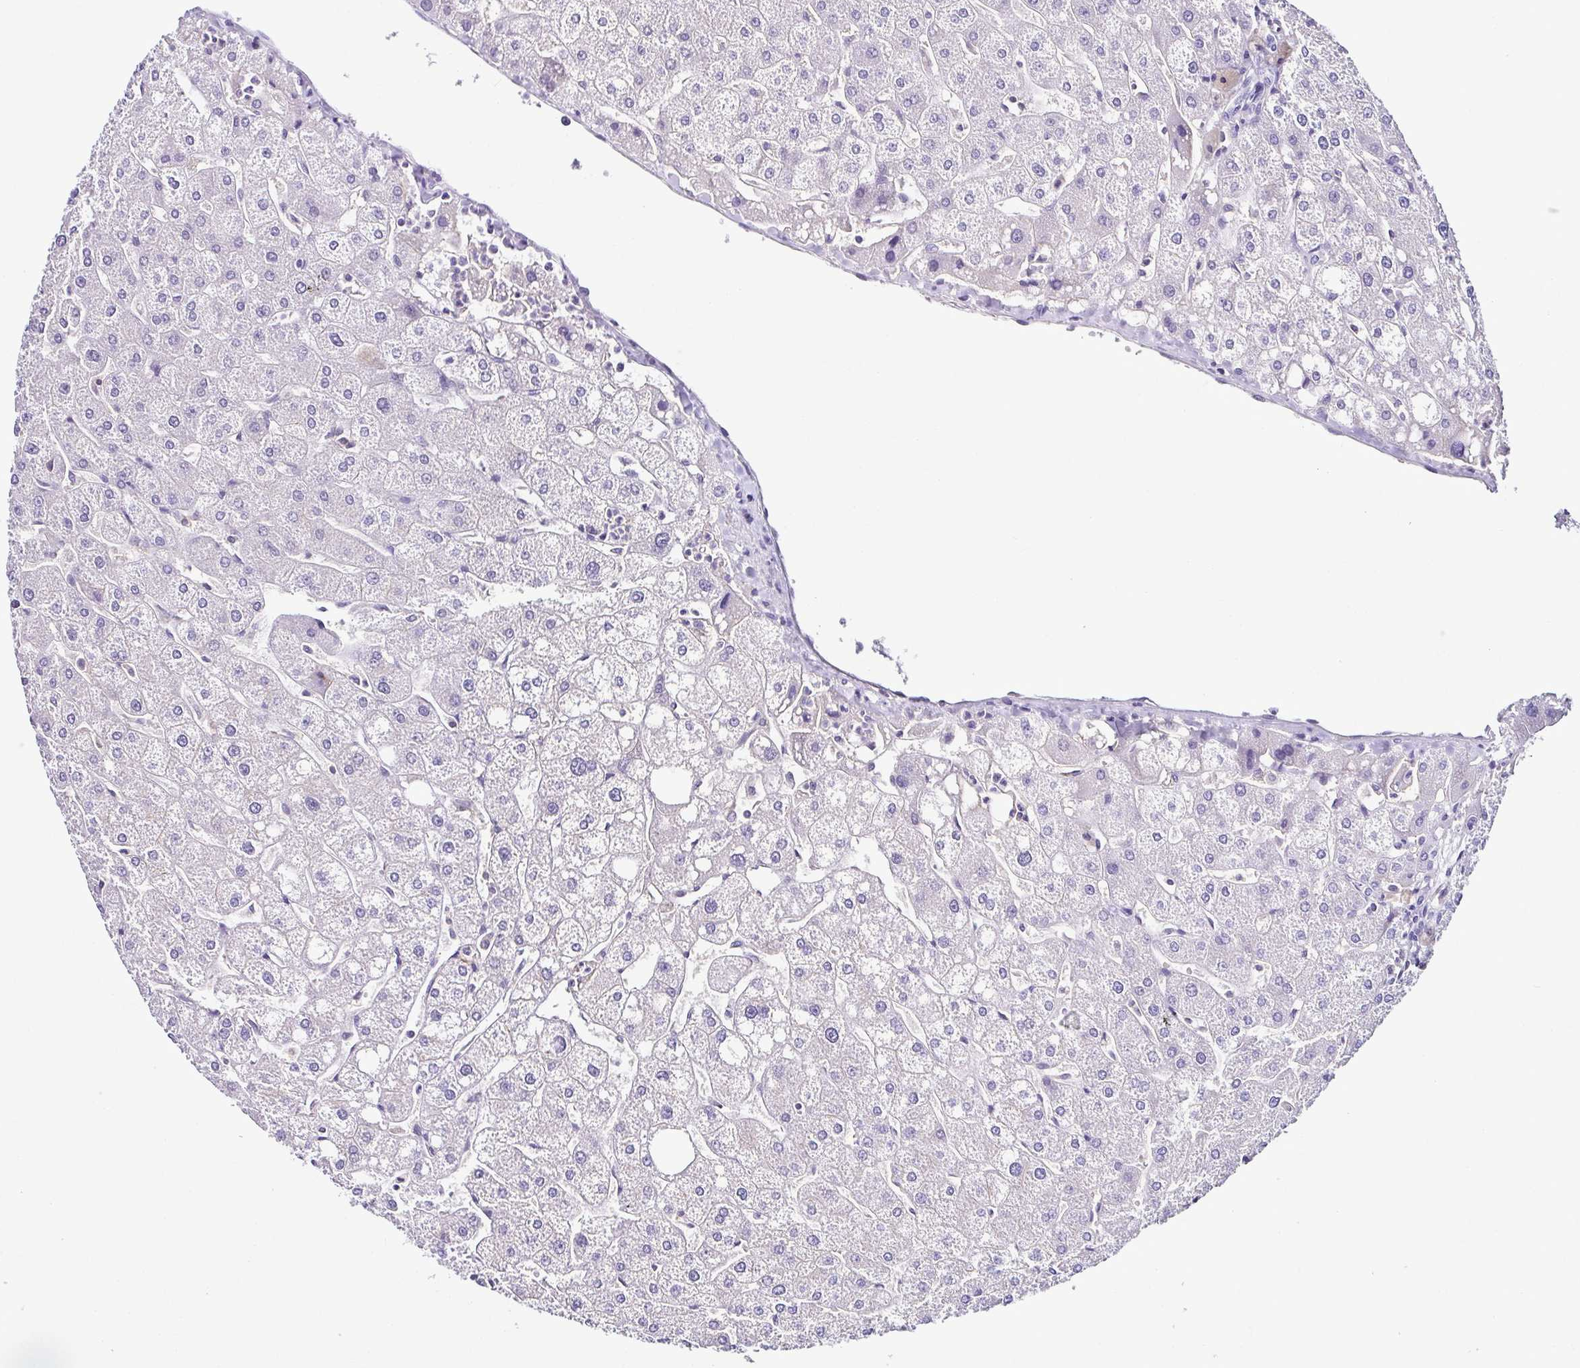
{"staining": {"intensity": "negative", "quantity": "none", "location": "none"}, "tissue": "liver", "cell_type": "Cholangiocytes", "image_type": "normal", "snomed": [{"axis": "morphology", "description": "Normal tissue, NOS"}, {"axis": "topography", "description": "Liver"}], "caption": "An immunohistochemistry (IHC) image of benign liver is shown. There is no staining in cholangiocytes of liver.", "gene": "TNNT2", "patient": {"sex": "male", "age": 67}}